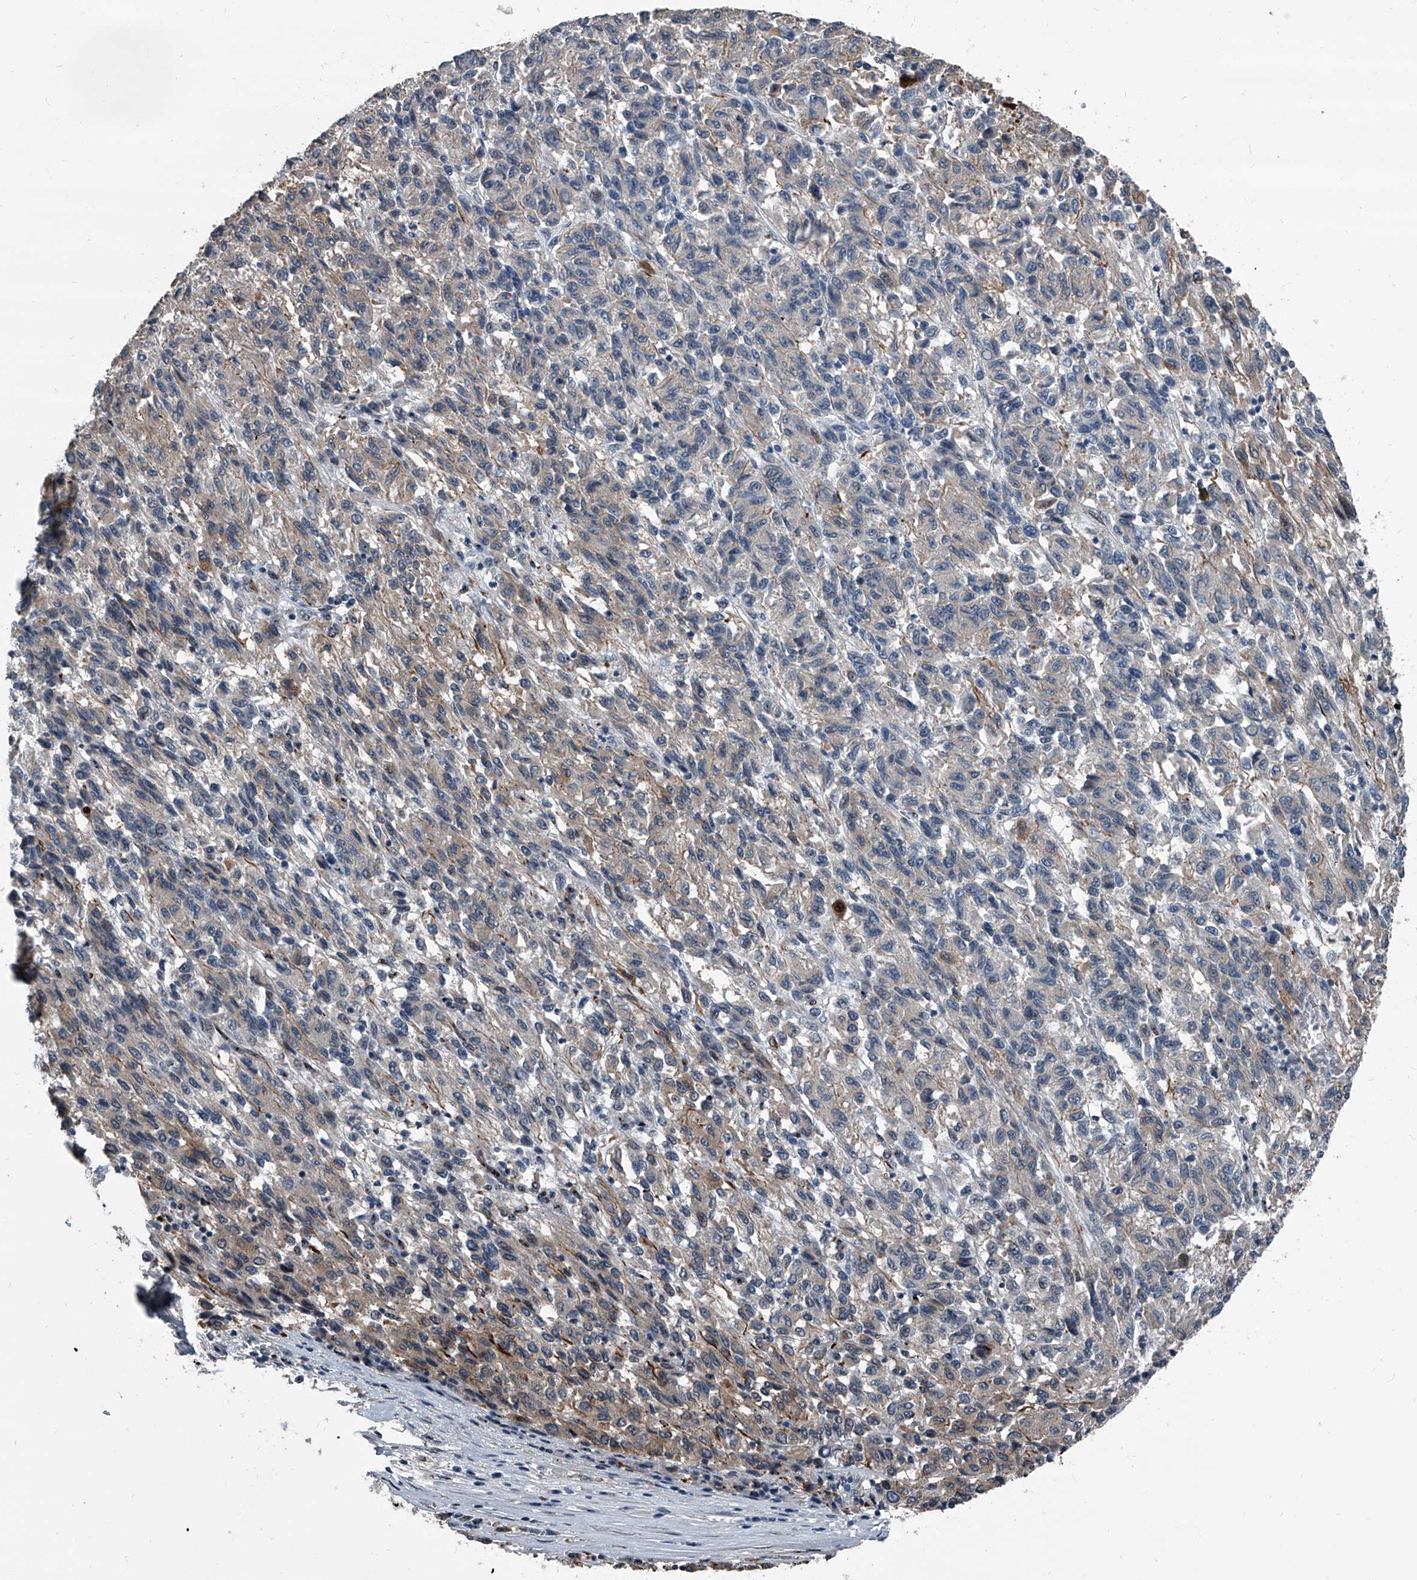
{"staining": {"intensity": "weak", "quantity": "<25%", "location": "cytoplasmic/membranous"}, "tissue": "melanoma", "cell_type": "Tumor cells", "image_type": "cancer", "snomed": [{"axis": "morphology", "description": "Malignant melanoma, Metastatic site"}, {"axis": "topography", "description": "Lung"}], "caption": "Melanoma was stained to show a protein in brown. There is no significant expression in tumor cells.", "gene": "MEN1", "patient": {"sex": "male", "age": 64}}